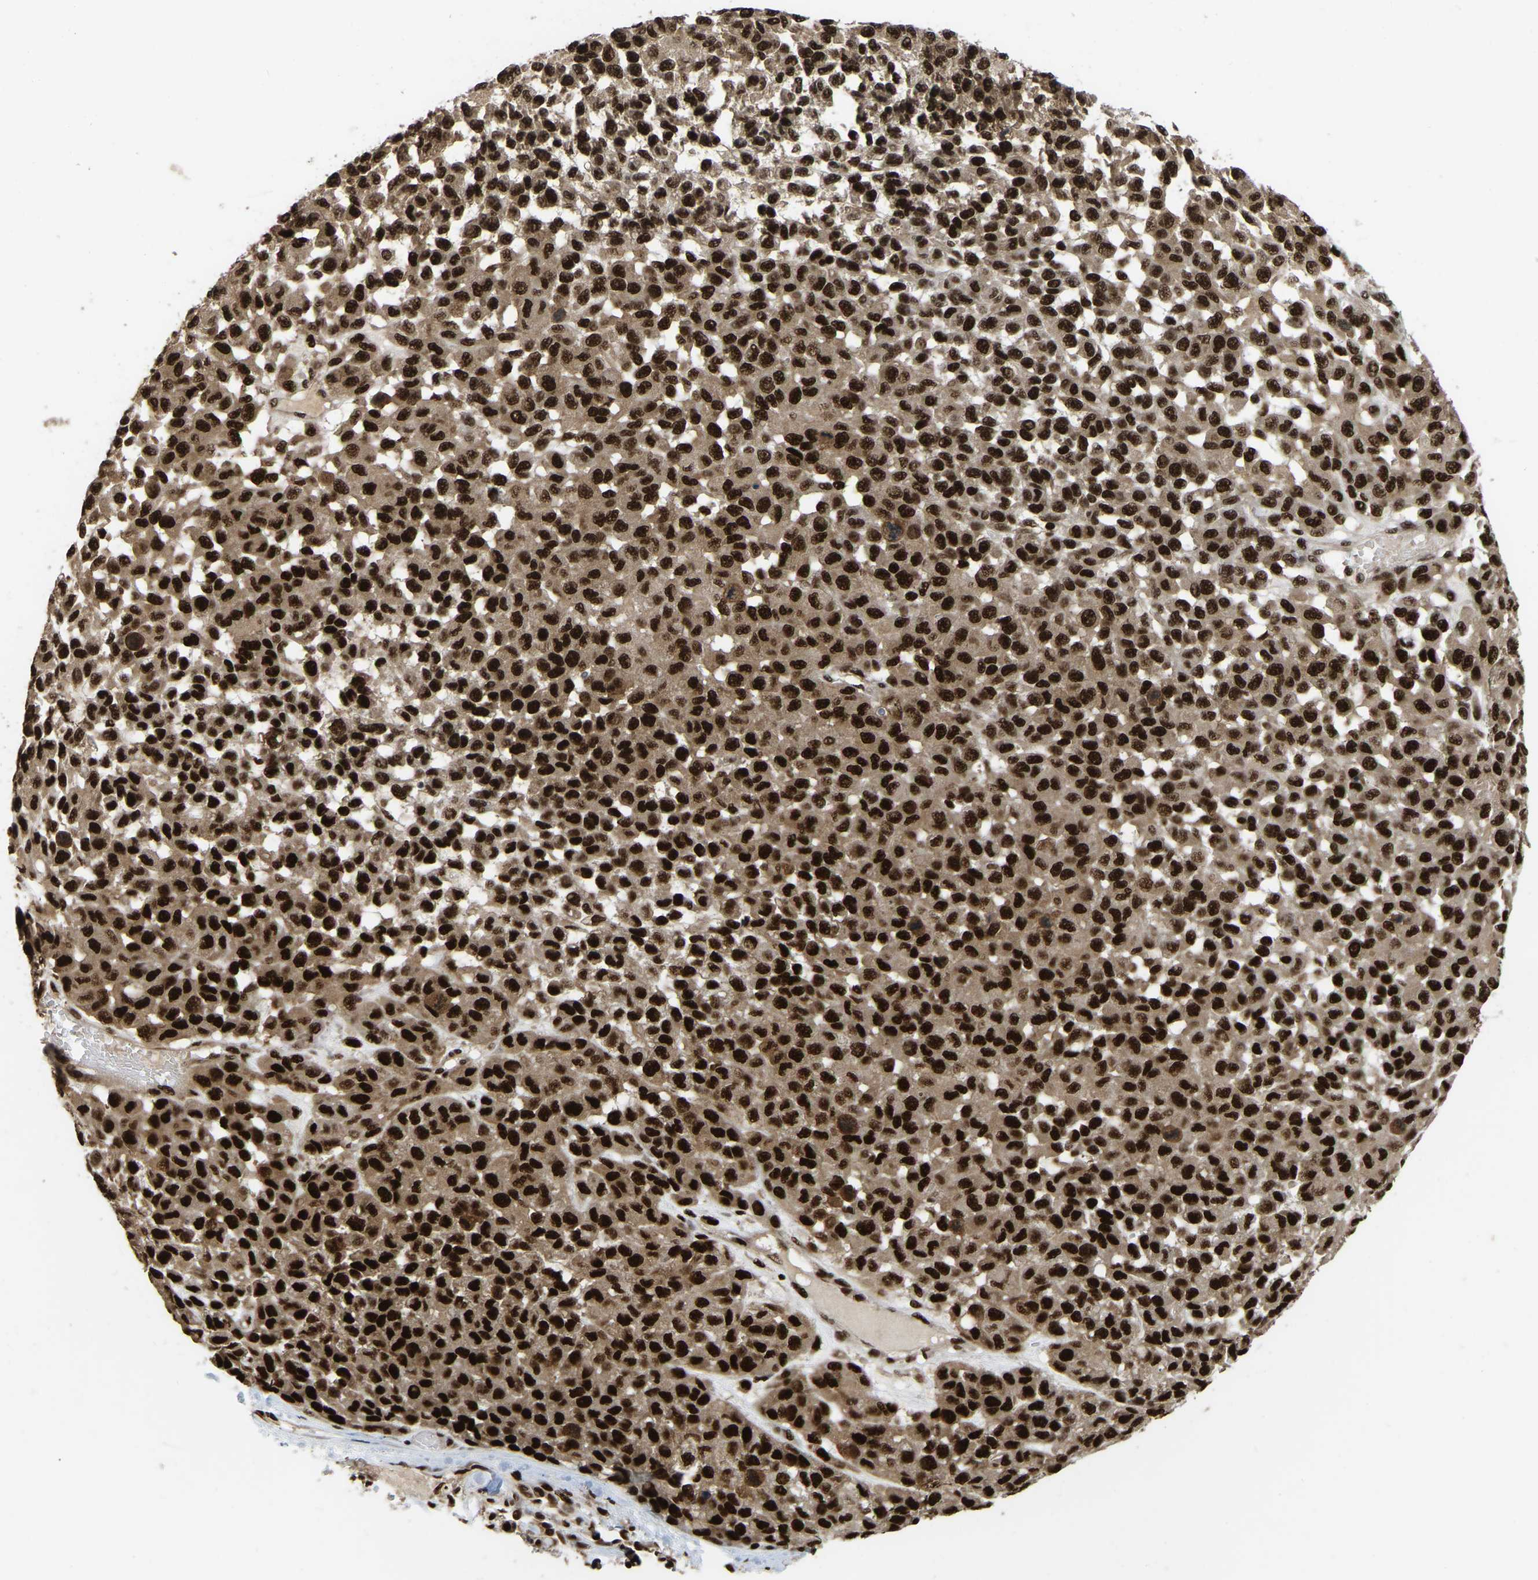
{"staining": {"intensity": "strong", "quantity": ">75%", "location": "nuclear"}, "tissue": "melanoma", "cell_type": "Tumor cells", "image_type": "cancer", "snomed": [{"axis": "morphology", "description": "Malignant melanoma, NOS"}, {"axis": "topography", "description": "Skin"}], "caption": "Strong nuclear positivity is identified in approximately >75% of tumor cells in melanoma.", "gene": "TBL1XR1", "patient": {"sex": "male", "age": 62}}